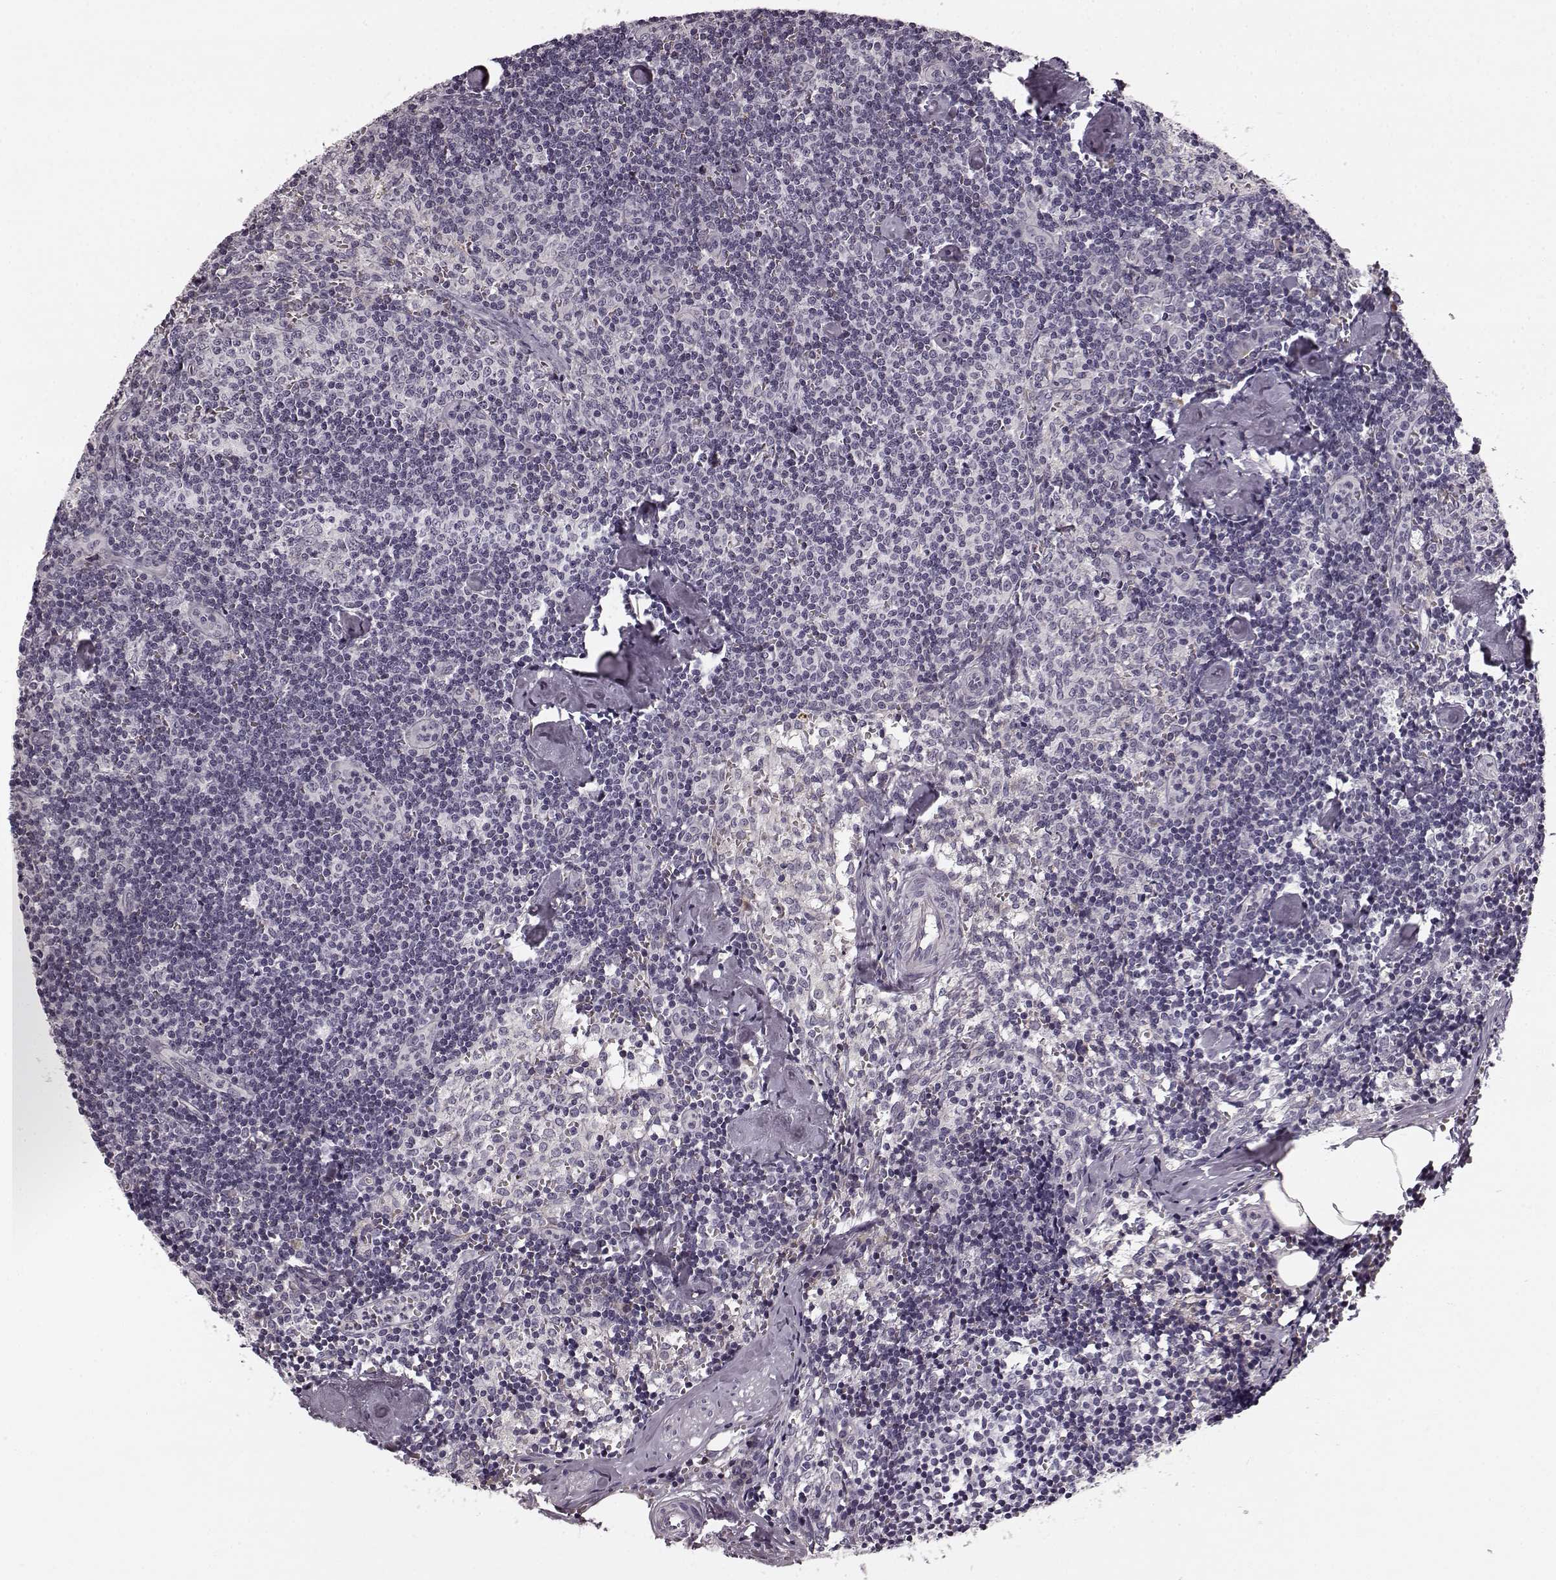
{"staining": {"intensity": "negative", "quantity": "none", "location": "none"}, "tissue": "lymph node", "cell_type": "Germinal center cells", "image_type": "normal", "snomed": [{"axis": "morphology", "description": "Normal tissue, NOS"}, {"axis": "topography", "description": "Lymph node"}], "caption": "The IHC photomicrograph has no significant positivity in germinal center cells of lymph node.", "gene": "FAM234B", "patient": {"sex": "female", "age": 50}}